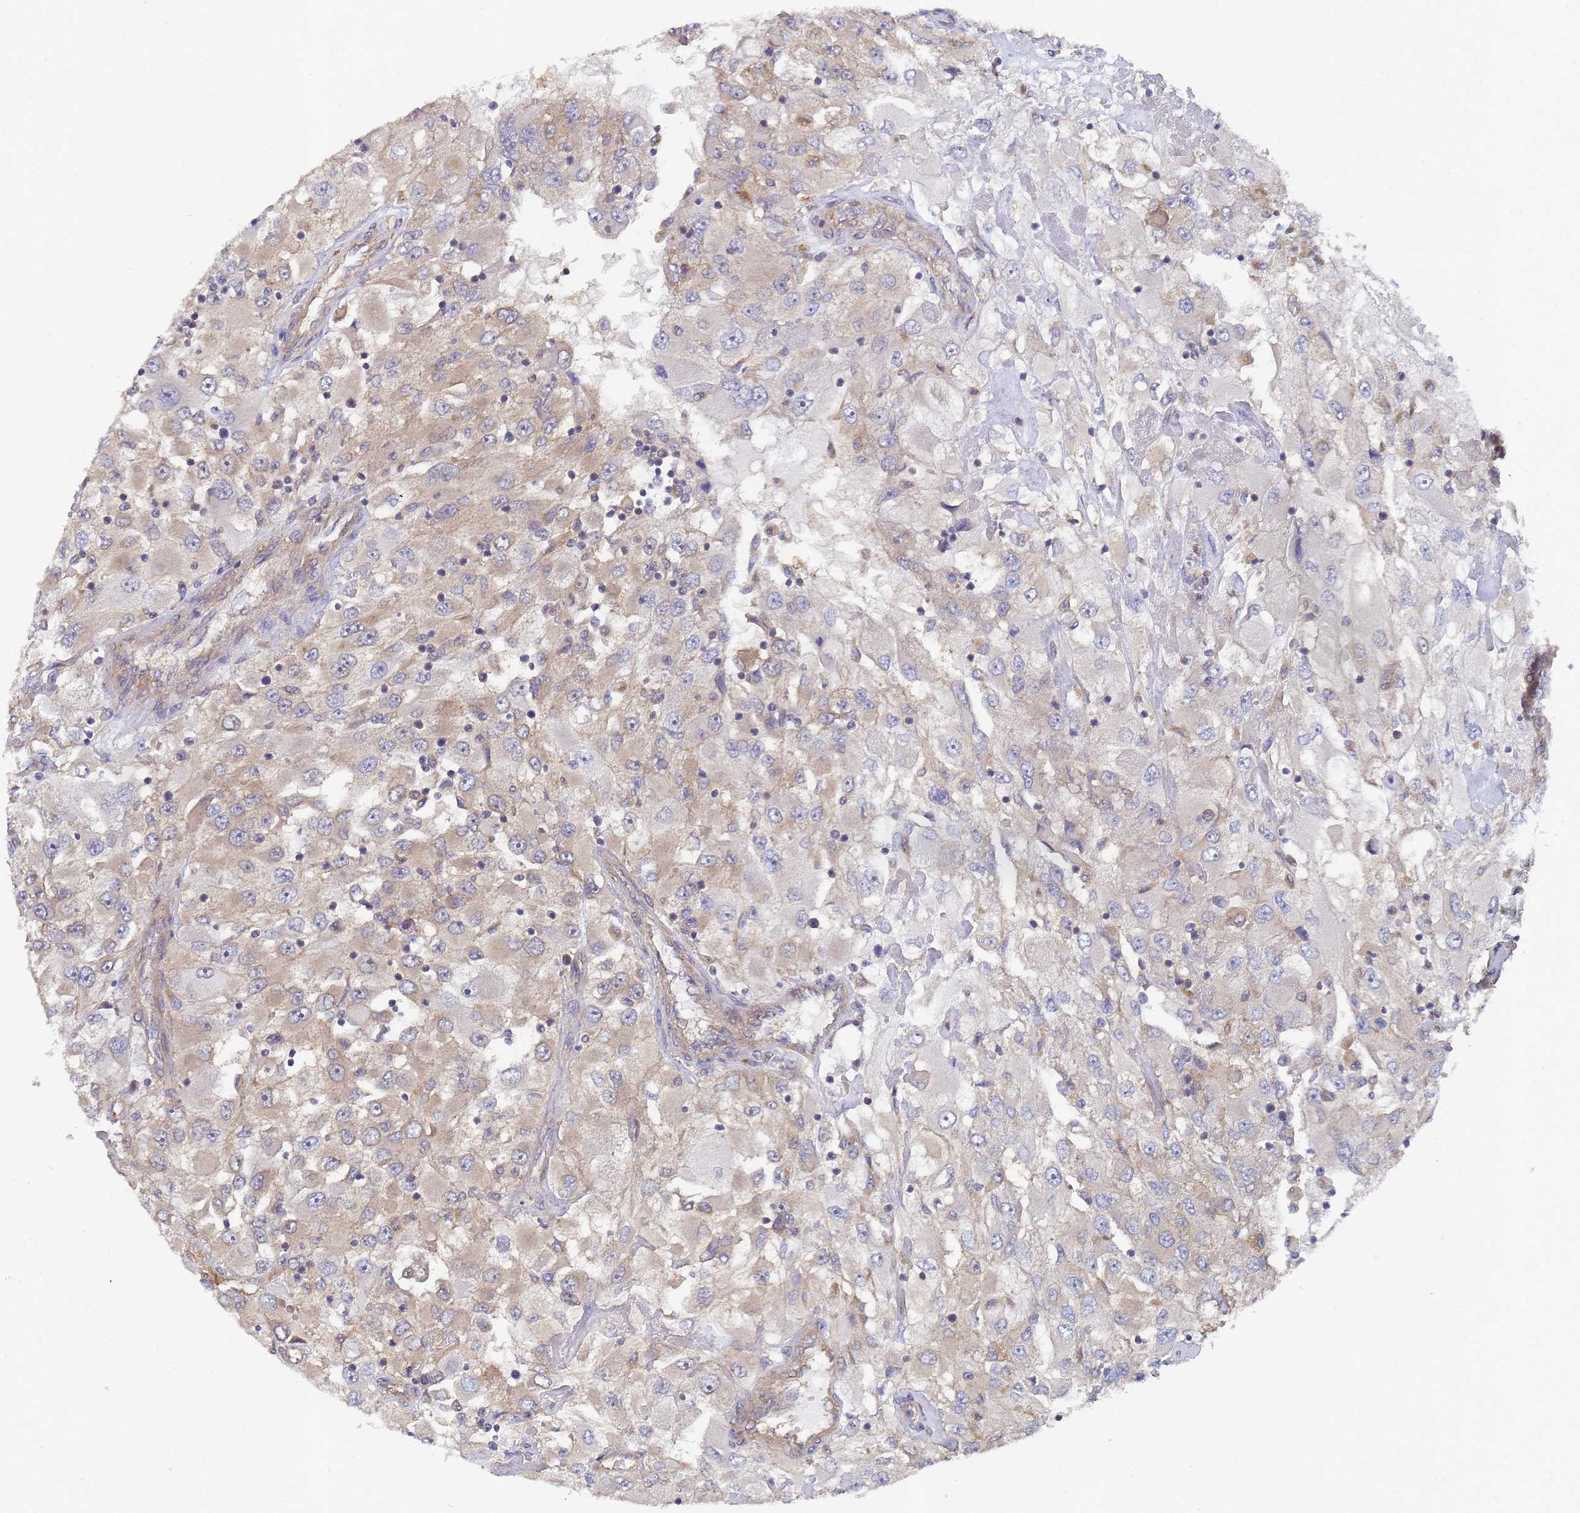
{"staining": {"intensity": "weak", "quantity": "<25%", "location": "cytoplasmic/membranous"}, "tissue": "renal cancer", "cell_type": "Tumor cells", "image_type": "cancer", "snomed": [{"axis": "morphology", "description": "Adenocarcinoma, NOS"}, {"axis": "topography", "description": "Kidney"}], "caption": "A micrograph of human renal cancer (adenocarcinoma) is negative for staining in tumor cells.", "gene": "ALS2CL", "patient": {"sex": "female", "age": 52}}